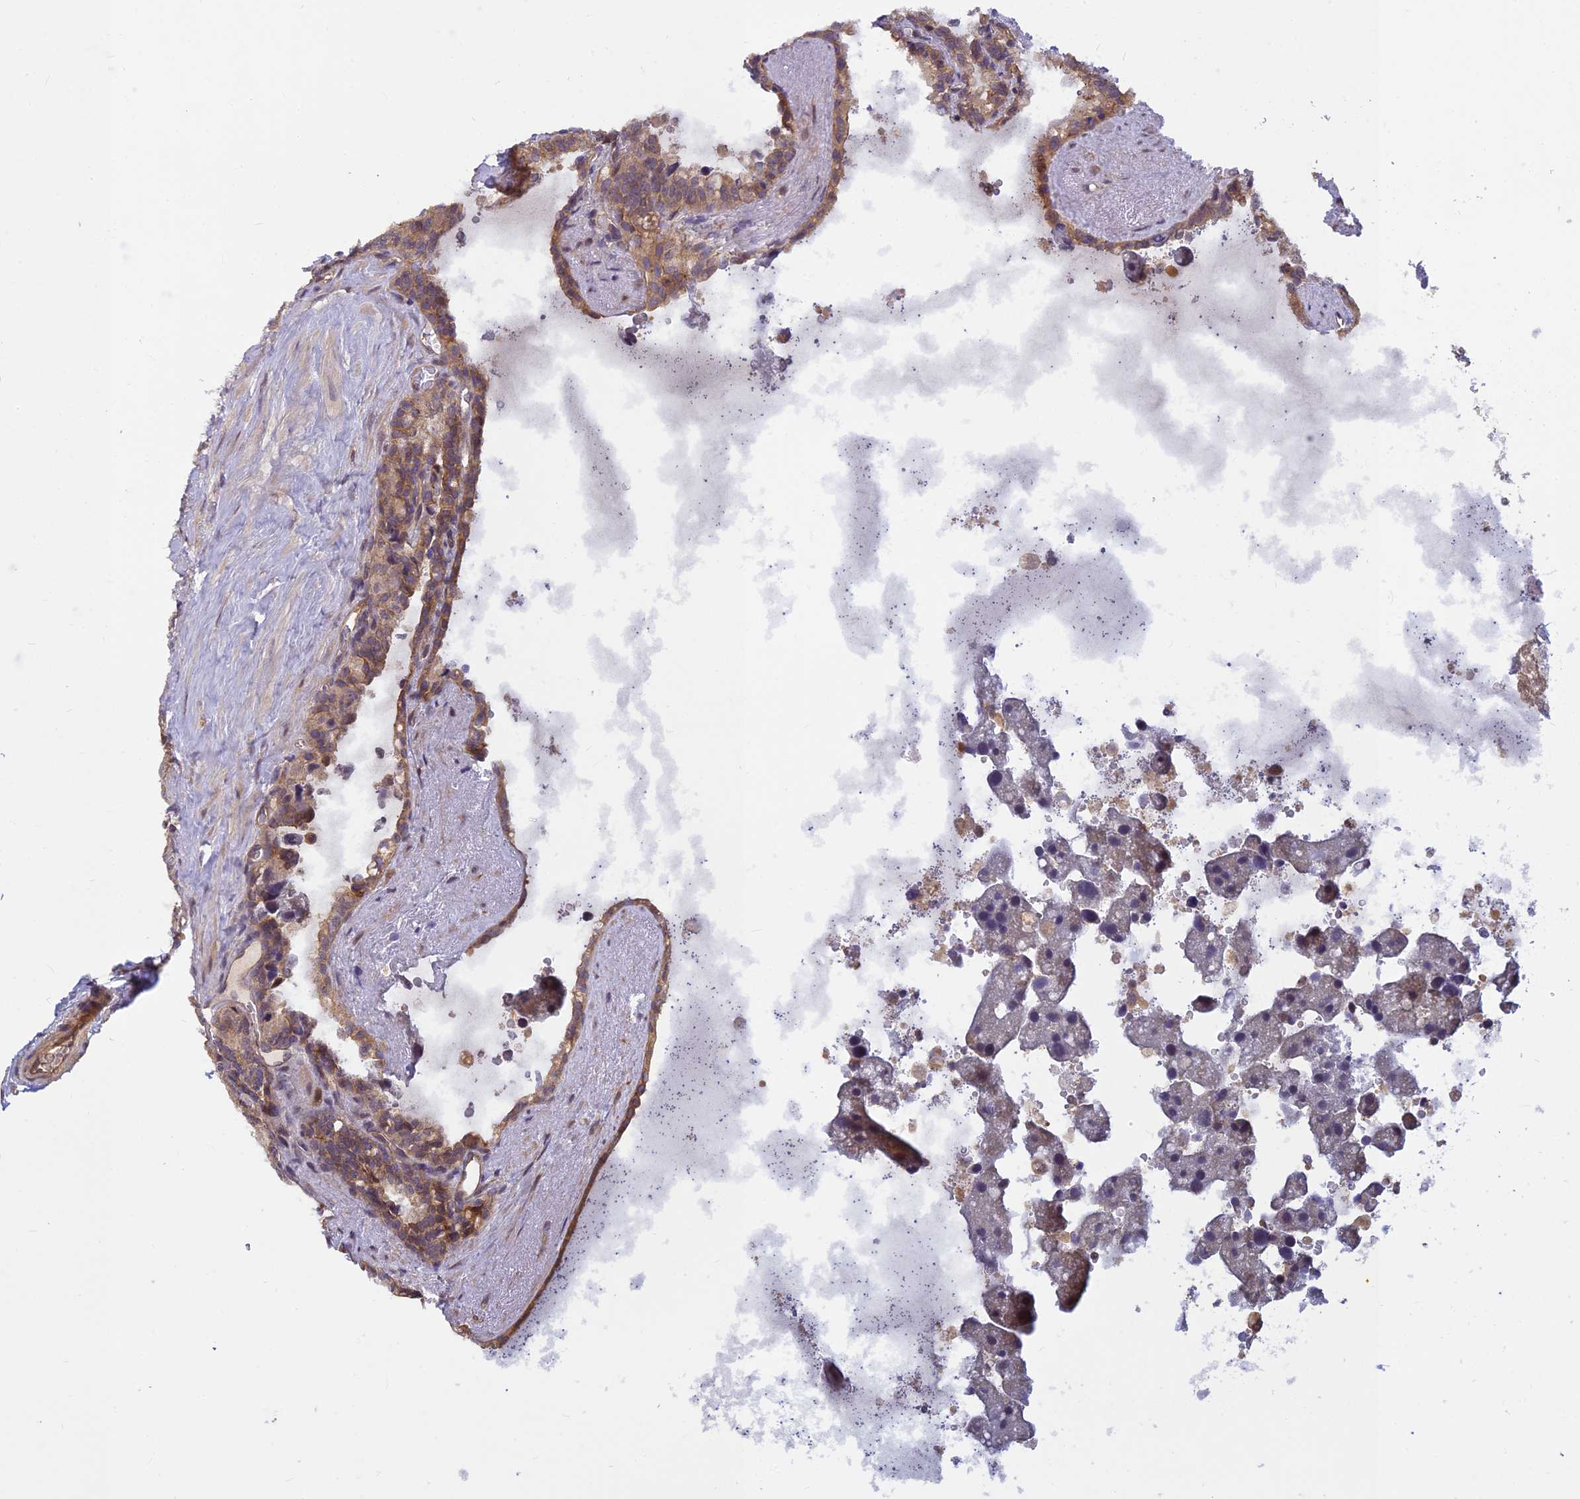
{"staining": {"intensity": "weak", "quantity": ">75%", "location": "cytoplasmic/membranous"}, "tissue": "seminal vesicle", "cell_type": "Glandular cells", "image_type": "normal", "snomed": [{"axis": "morphology", "description": "Normal tissue, NOS"}, {"axis": "topography", "description": "Seminal veicle"}], "caption": "This micrograph demonstrates immunohistochemistry (IHC) staining of normal human seminal vesicle, with low weak cytoplasmic/membranous staining in about >75% of glandular cells.", "gene": "PIKFYVE", "patient": {"sex": "male", "age": 68}}